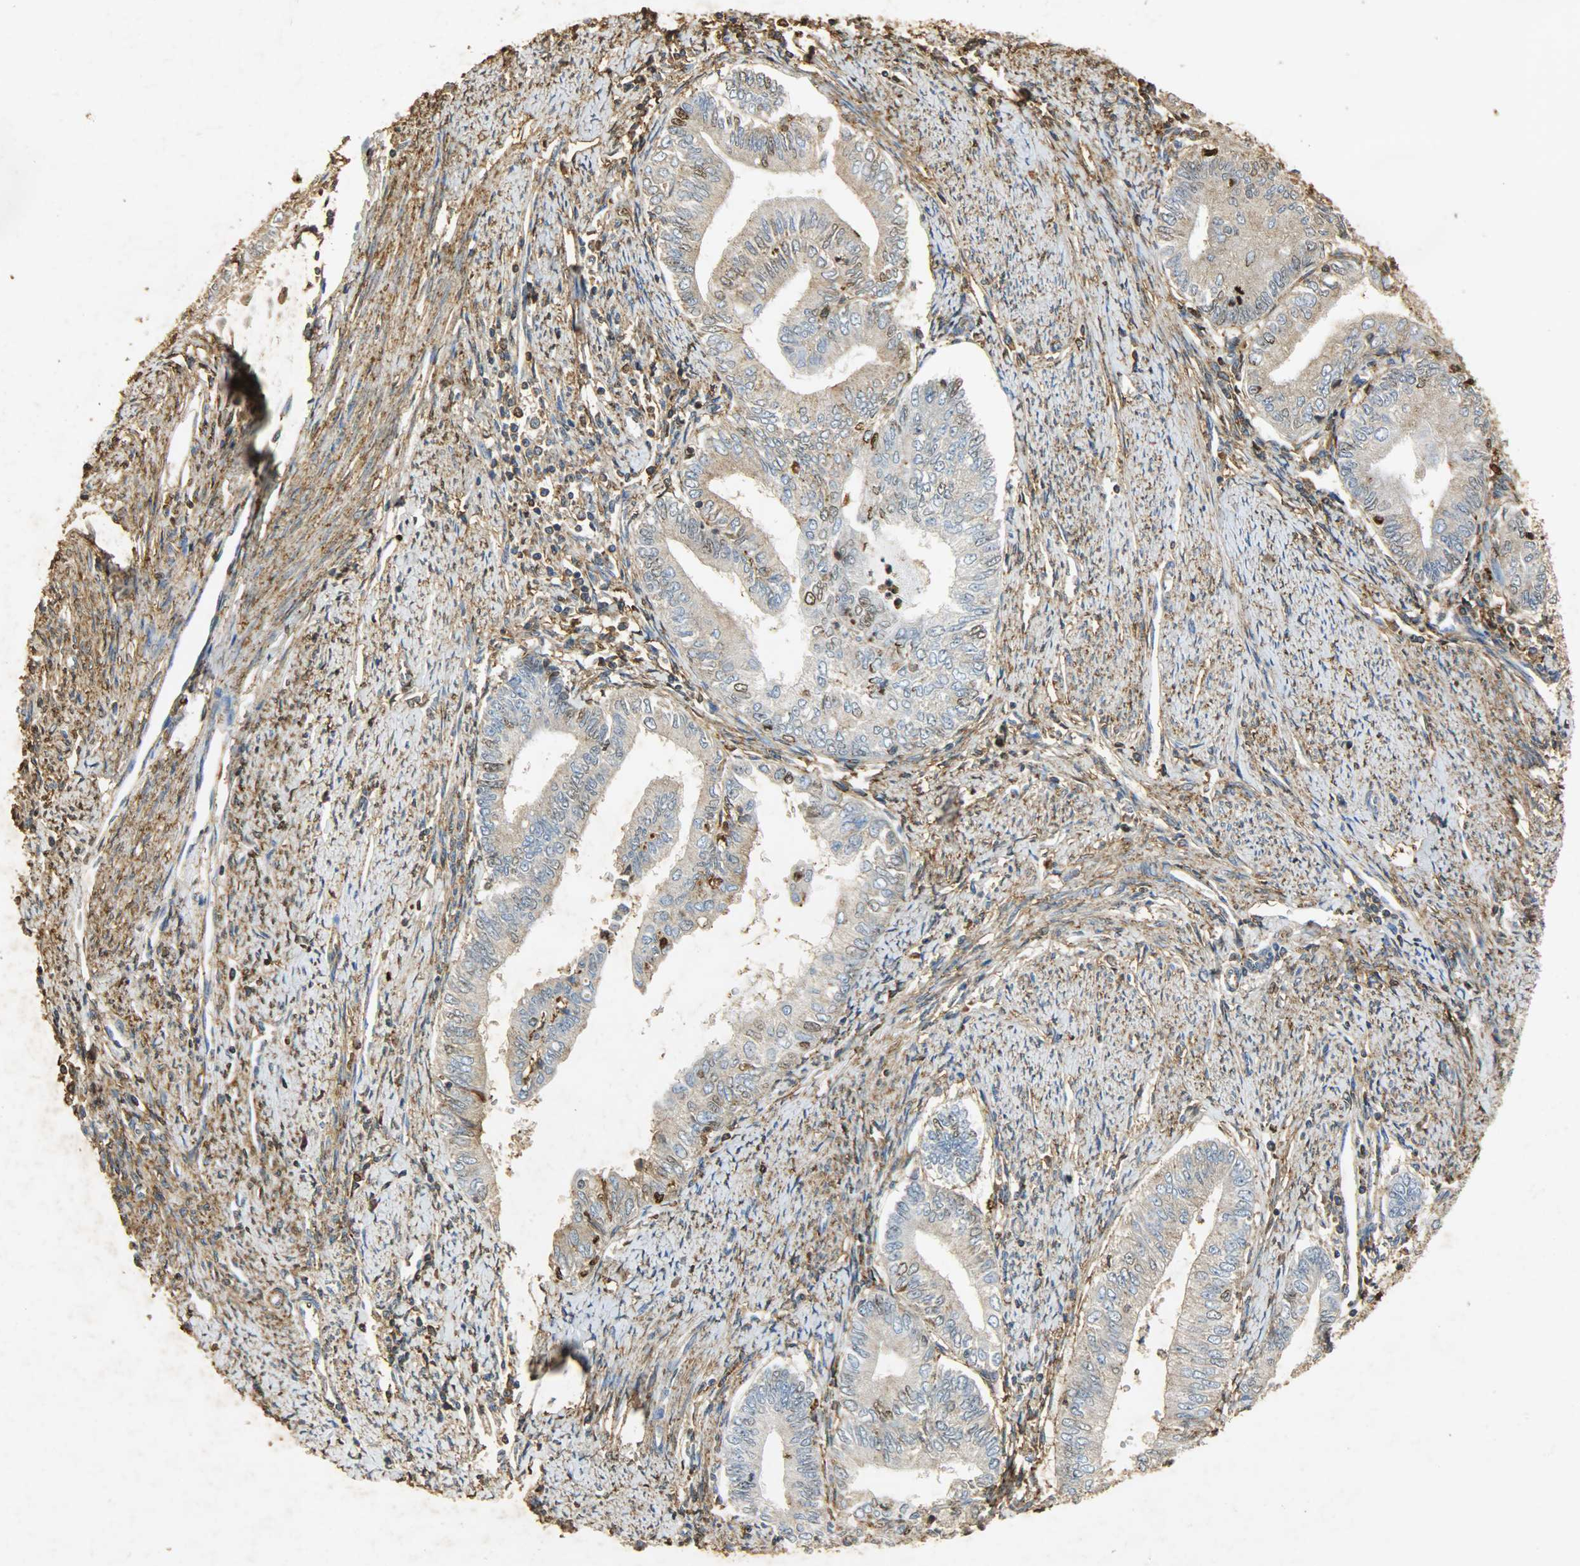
{"staining": {"intensity": "moderate", "quantity": "<25%", "location": "cytoplasmic/membranous,nuclear"}, "tissue": "endometrial cancer", "cell_type": "Tumor cells", "image_type": "cancer", "snomed": [{"axis": "morphology", "description": "Adenocarcinoma, NOS"}, {"axis": "topography", "description": "Endometrium"}], "caption": "Endometrial adenocarcinoma stained with IHC reveals moderate cytoplasmic/membranous and nuclear positivity in approximately <25% of tumor cells.", "gene": "ANXA6", "patient": {"sex": "female", "age": 66}}